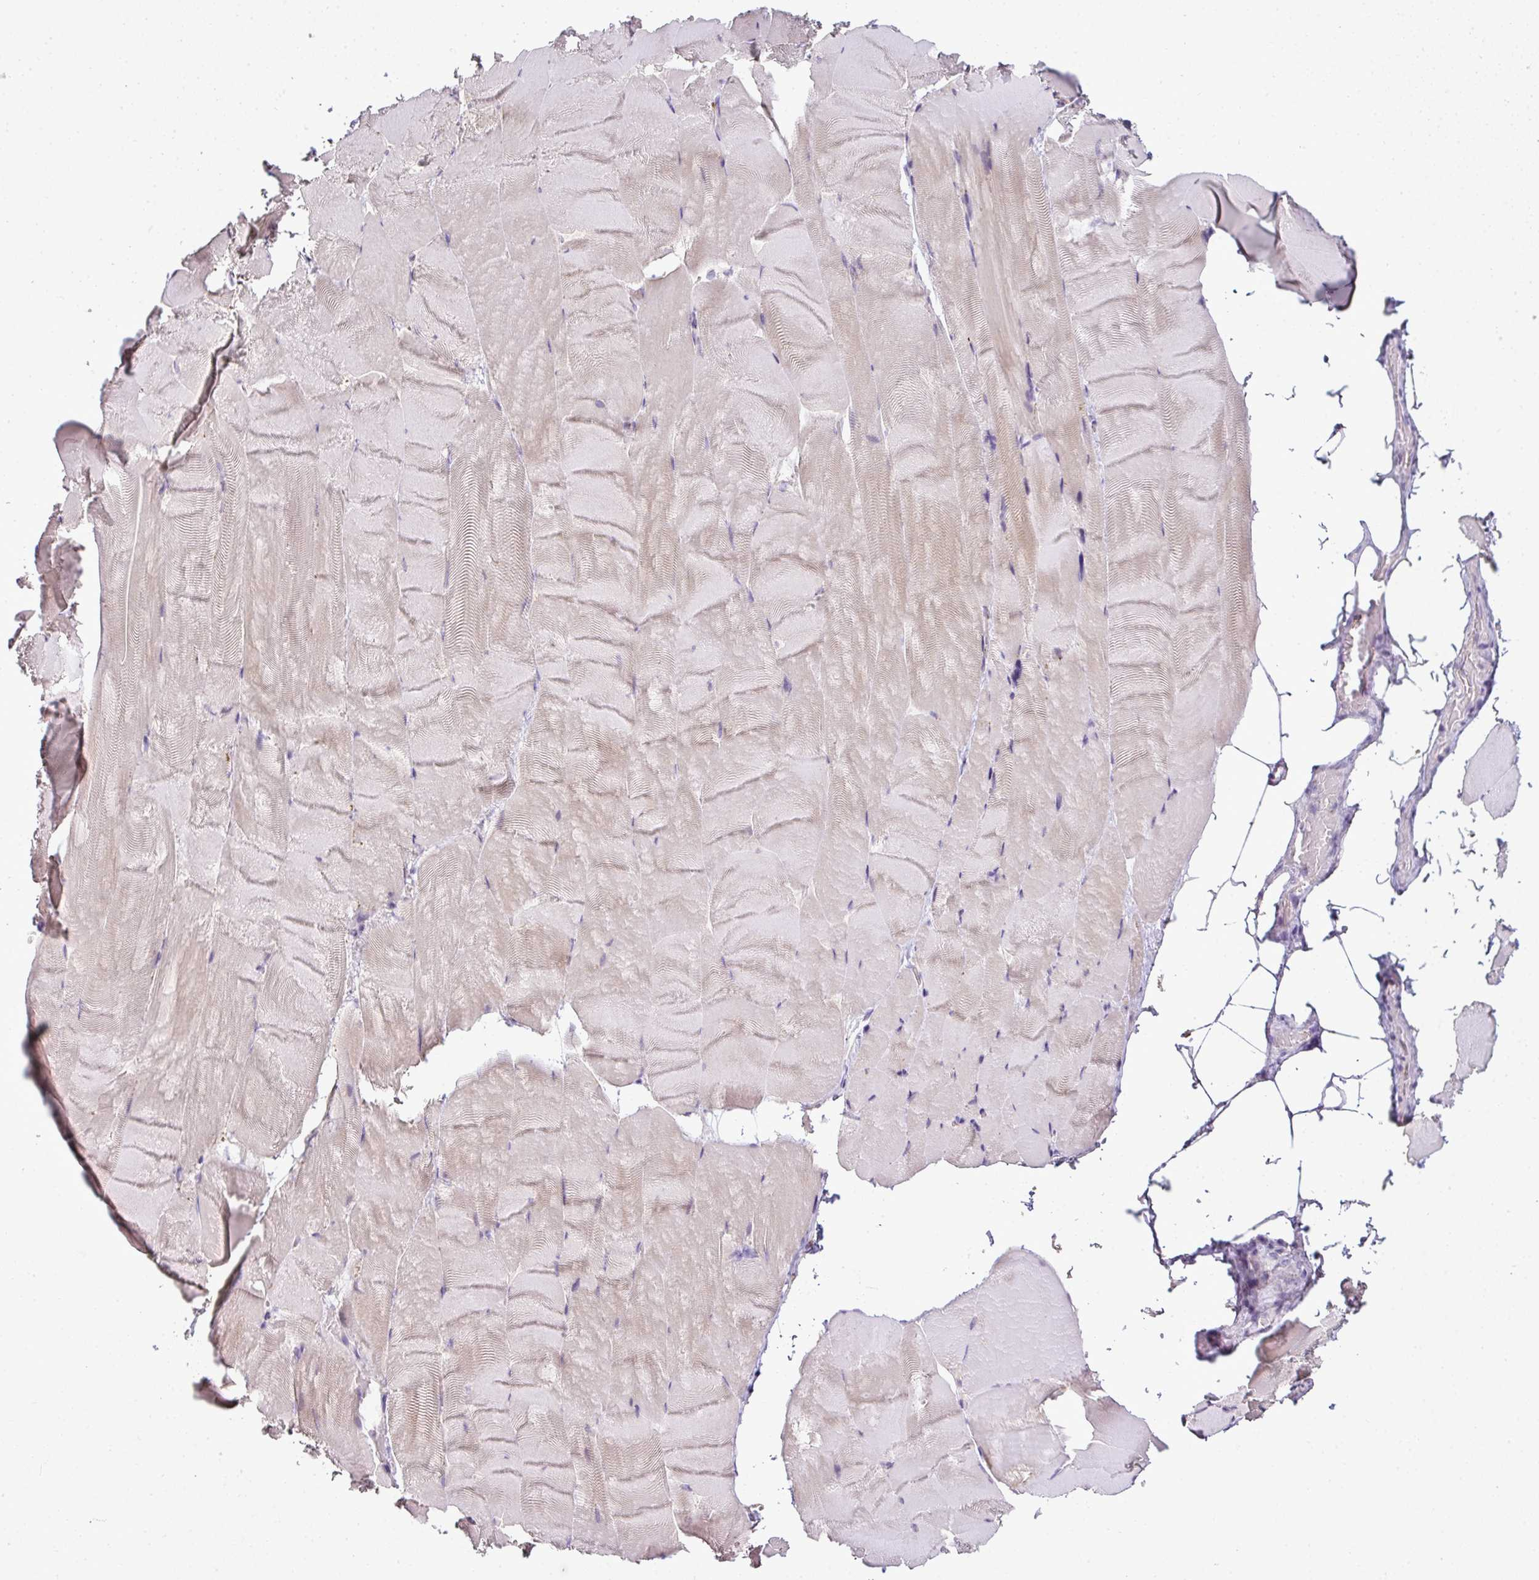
{"staining": {"intensity": "negative", "quantity": "none", "location": "none"}, "tissue": "skeletal muscle", "cell_type": "Myocytes", "image_type": "normal", "snomed": [{"axis": "morphology", "description": "Normal tissue, NOS"}, {"axis": "topography", "description": "Skeletal muscle"}], "caption": "Skeletal muscle was stained to show a protein in brown. There is no significant positivity in myocytes.", "gene": "CMPK1", "patient": {"sex": "female", "age": 64}}